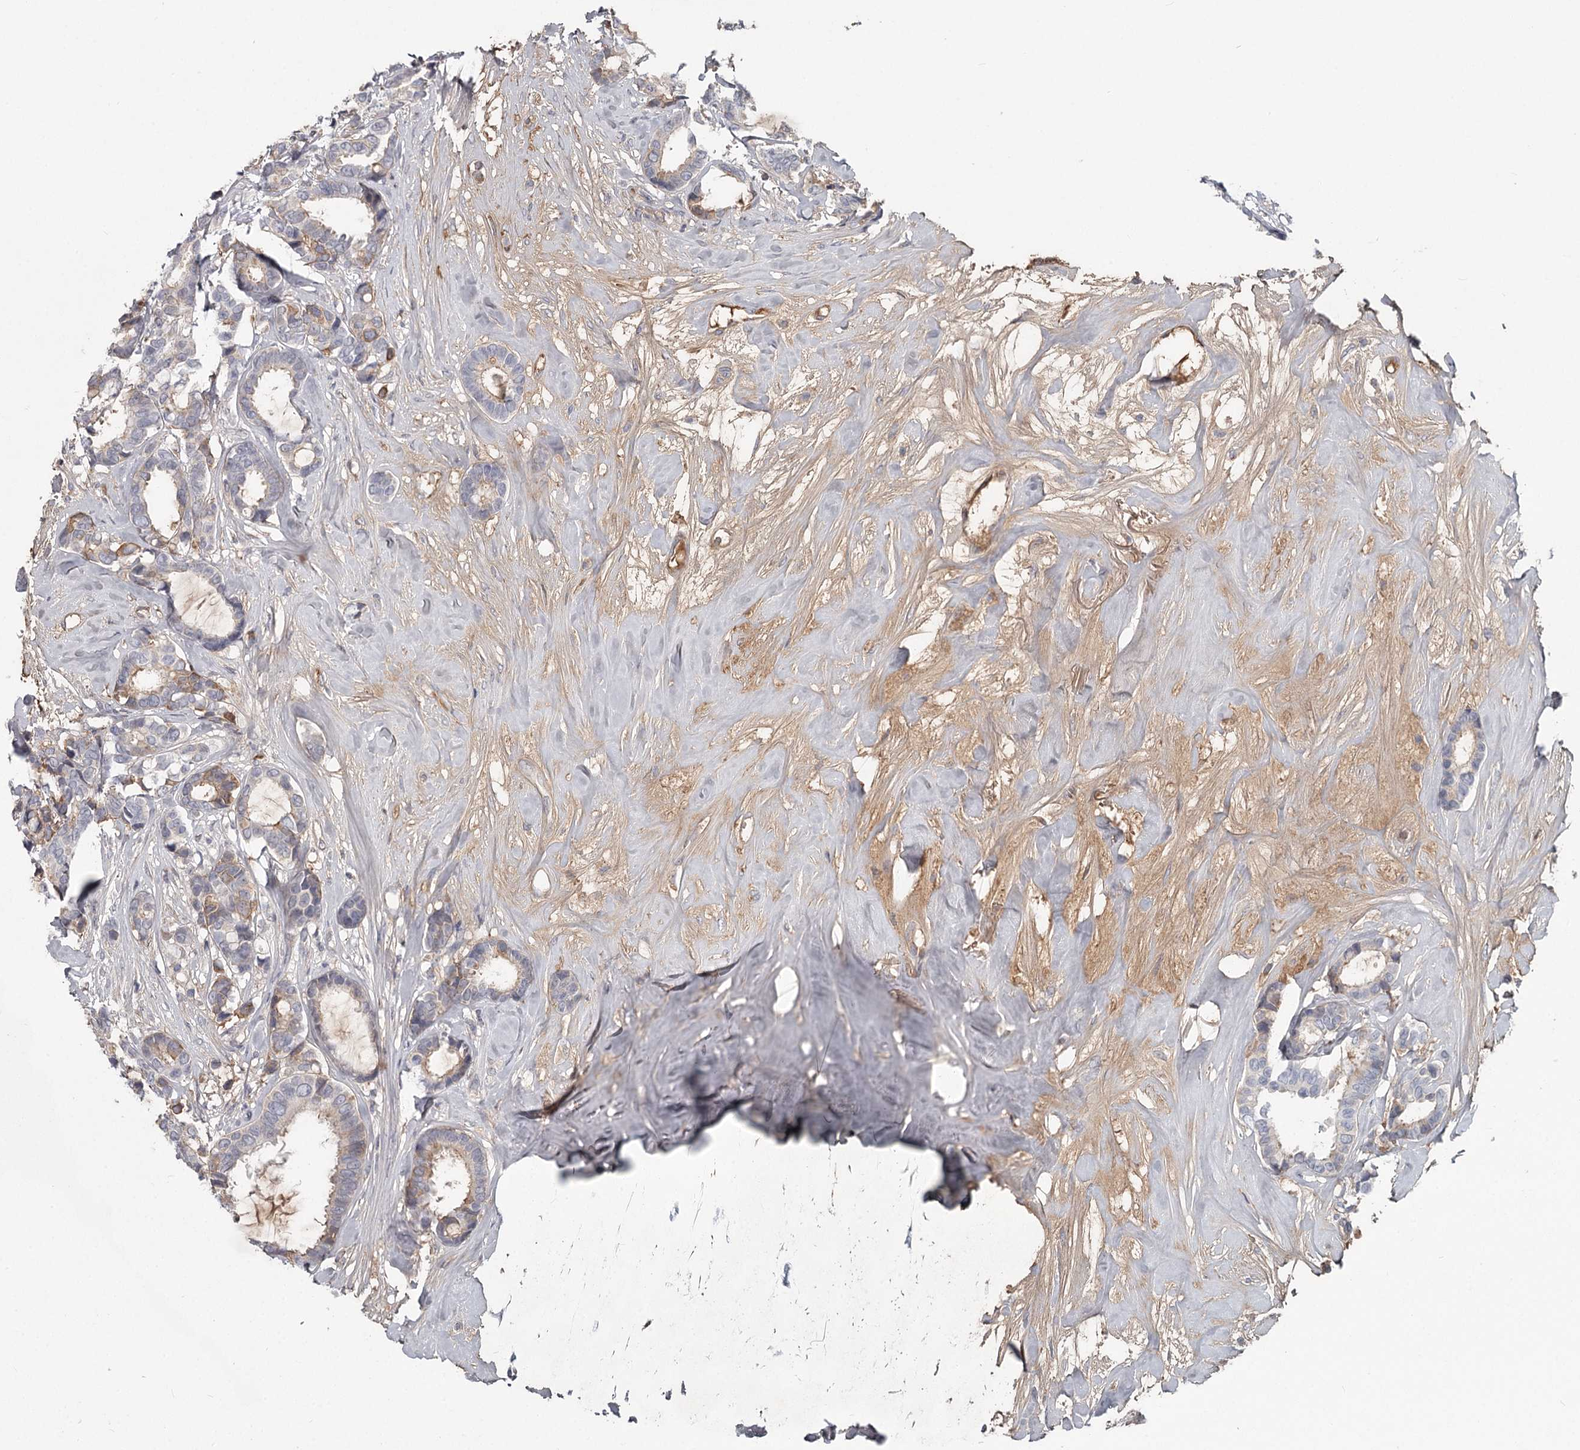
{"staining": {"intensity": "moderate", "quantity": "<25%", "location": "cytoplasmic/membranous"}, "tissue": "breast cancer", "cell_type": "Tumor cells", "image_type": "cancer", "snomed": [{"axis": "morphology", "description": "Duct carcinoma"}, {"axis": "topography", "description": "Breast"}], "caption": "DAB (3,3'-diaminobenzidine) immunohistochemical staining of breast cancer exhibits moderate cytoplasmic/membranous protein positivity in approximately <25% of tumor cells.", "gene": "DHRS9", "patient": {"sex": "female", "age": 87}}